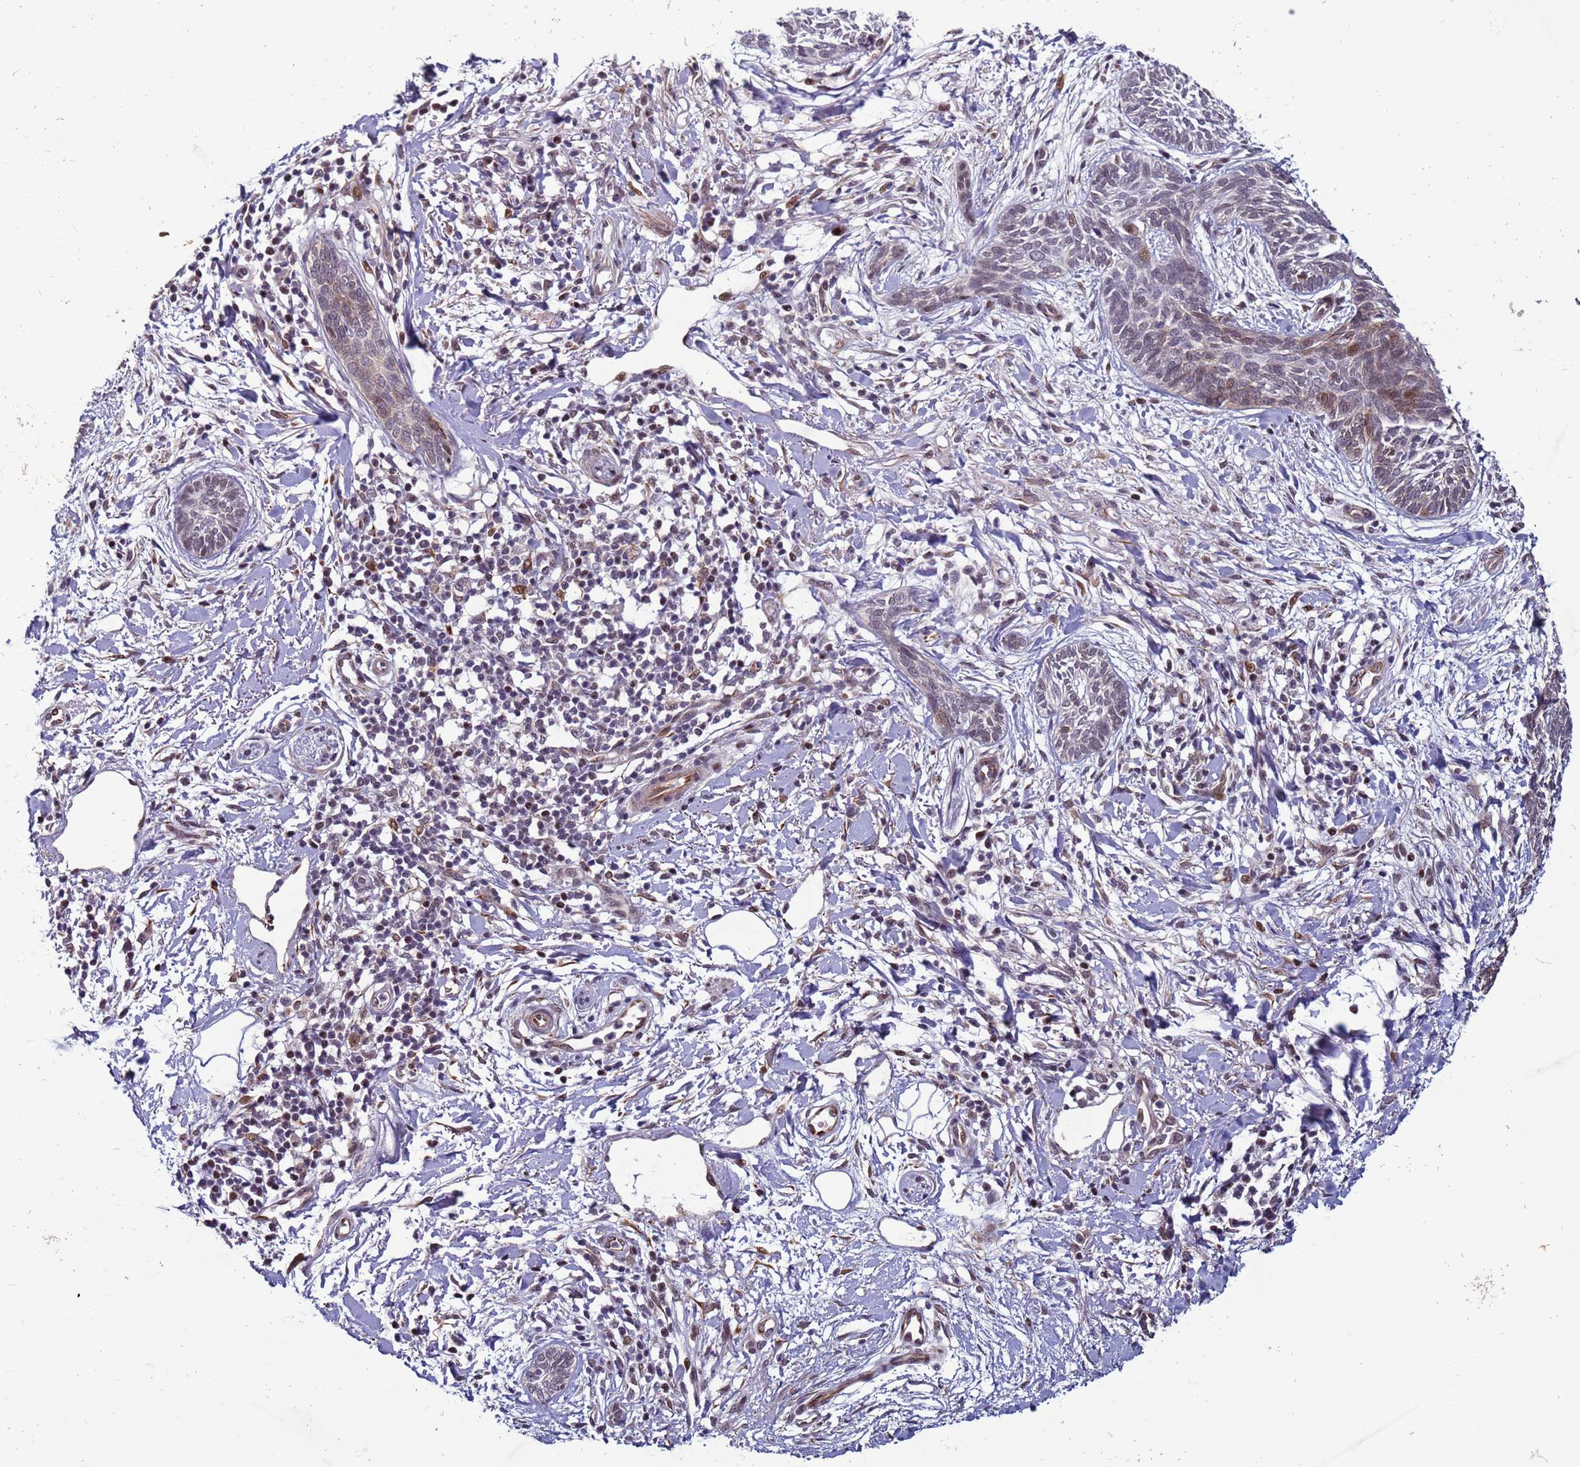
{"staining": {"intensity": "weak", "quantity": "<25%", "location": "nuclear"}, "tissue": "skin cancer", "cell_type": "Tumor cells", "image_type": "cancer", "snomed": [{"axis": "morphology", "description": "Basal cell carcinoma"}, {"axis": "topography", "description": "Skin"}], "caption": "High magnification brightfield microscopy of basal cell carcinoma (skin) stained with DAB (brown) and counterstained with hematoxylin (blue): tumor cells show no significant expression.", "gene": "SHC3", "patient": {"sex": "female", "age": 81}}